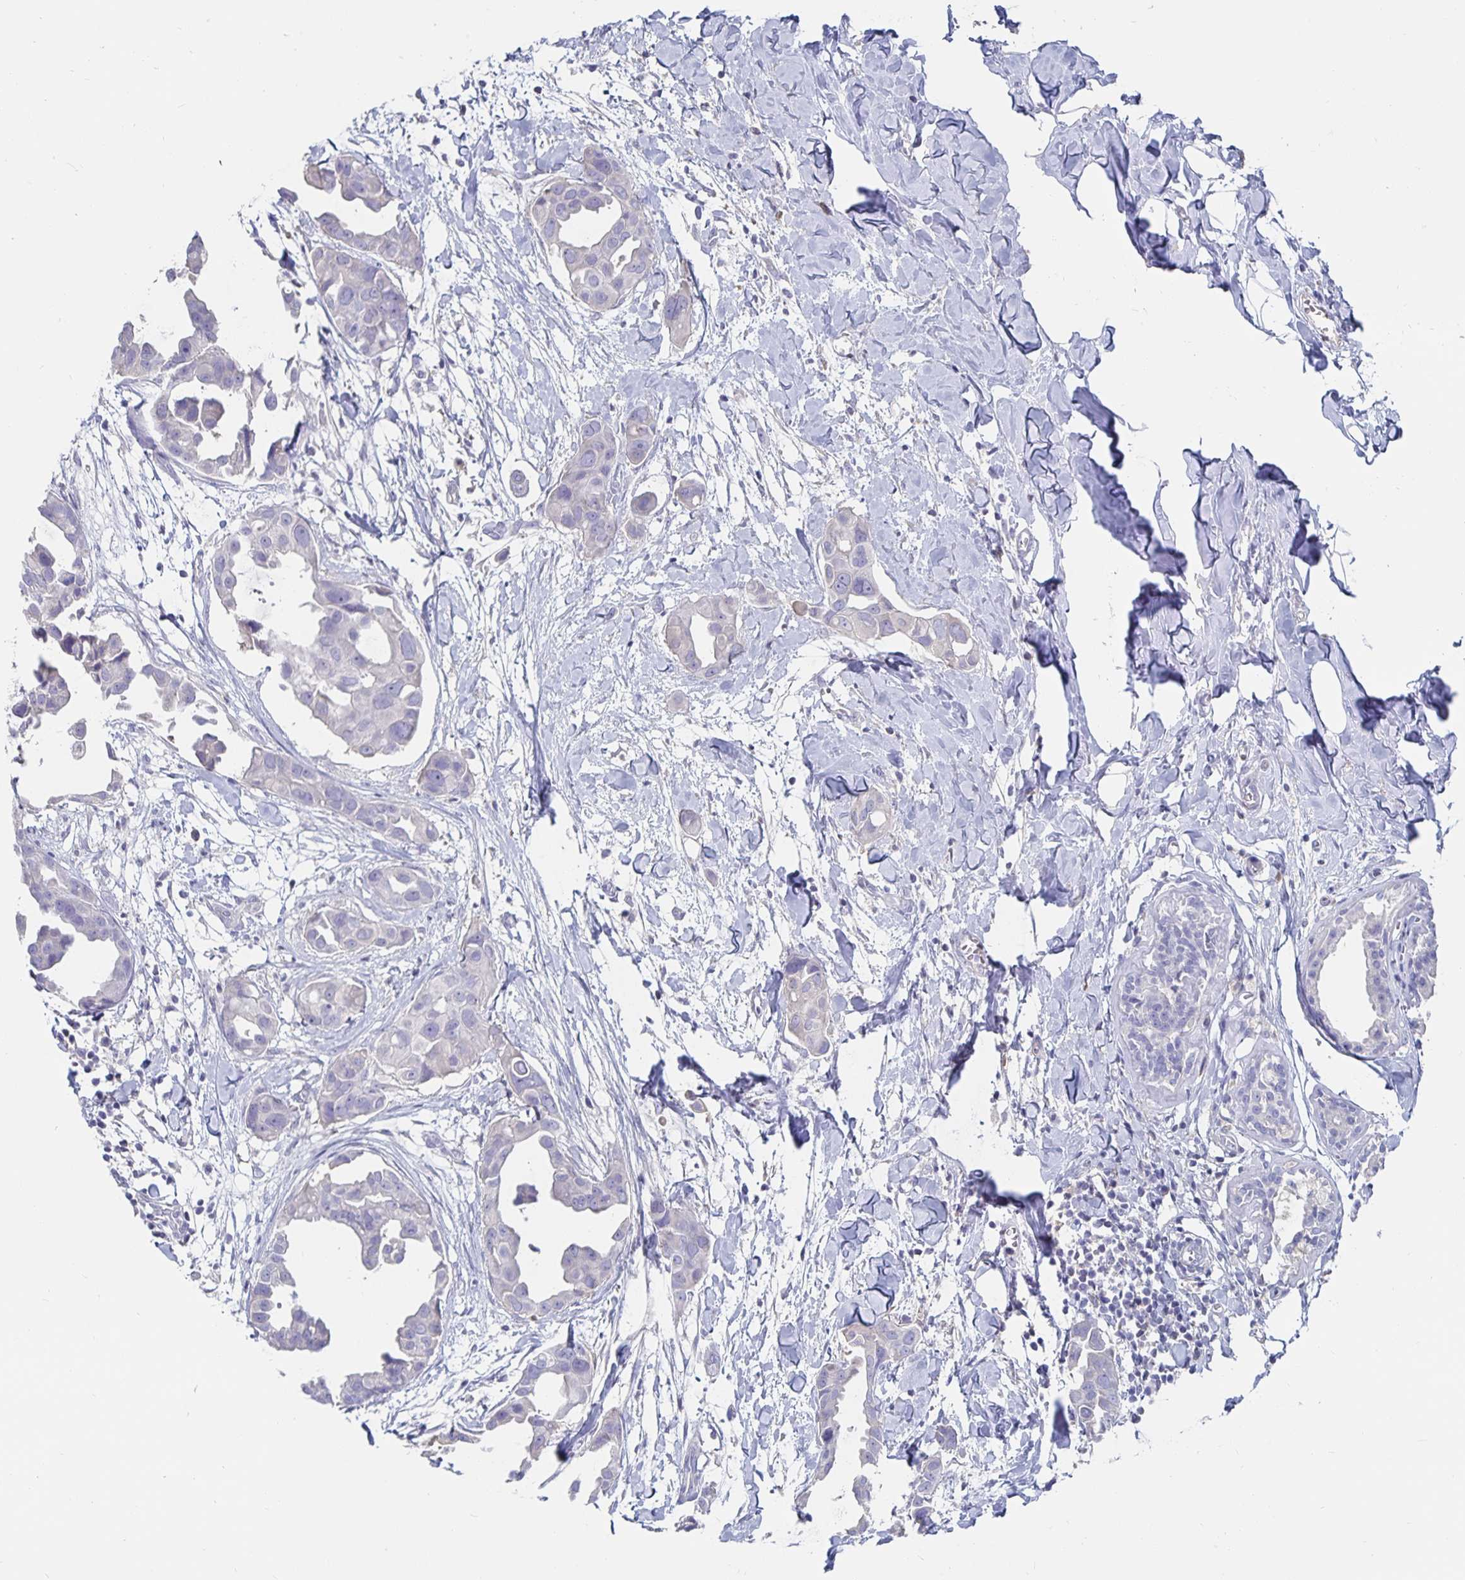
{"staining": {"intensity": "negative", "quantity": "none", "location": "none"}, "tissue": "breast cancer", "cell_type": "Tumor cells", "image_type": "cancer", "snomed": [{"axis": "morphology", "description": "Duct carcinoma"}, {"axis": "topography", "description": "Breast"}], "caption": "The immunohistochemistry micrograph has no significant expression in tumor cells of breast cancer tissue.", "gene": "CFAP69", "patient": {"sex": "female", "age": 38}}